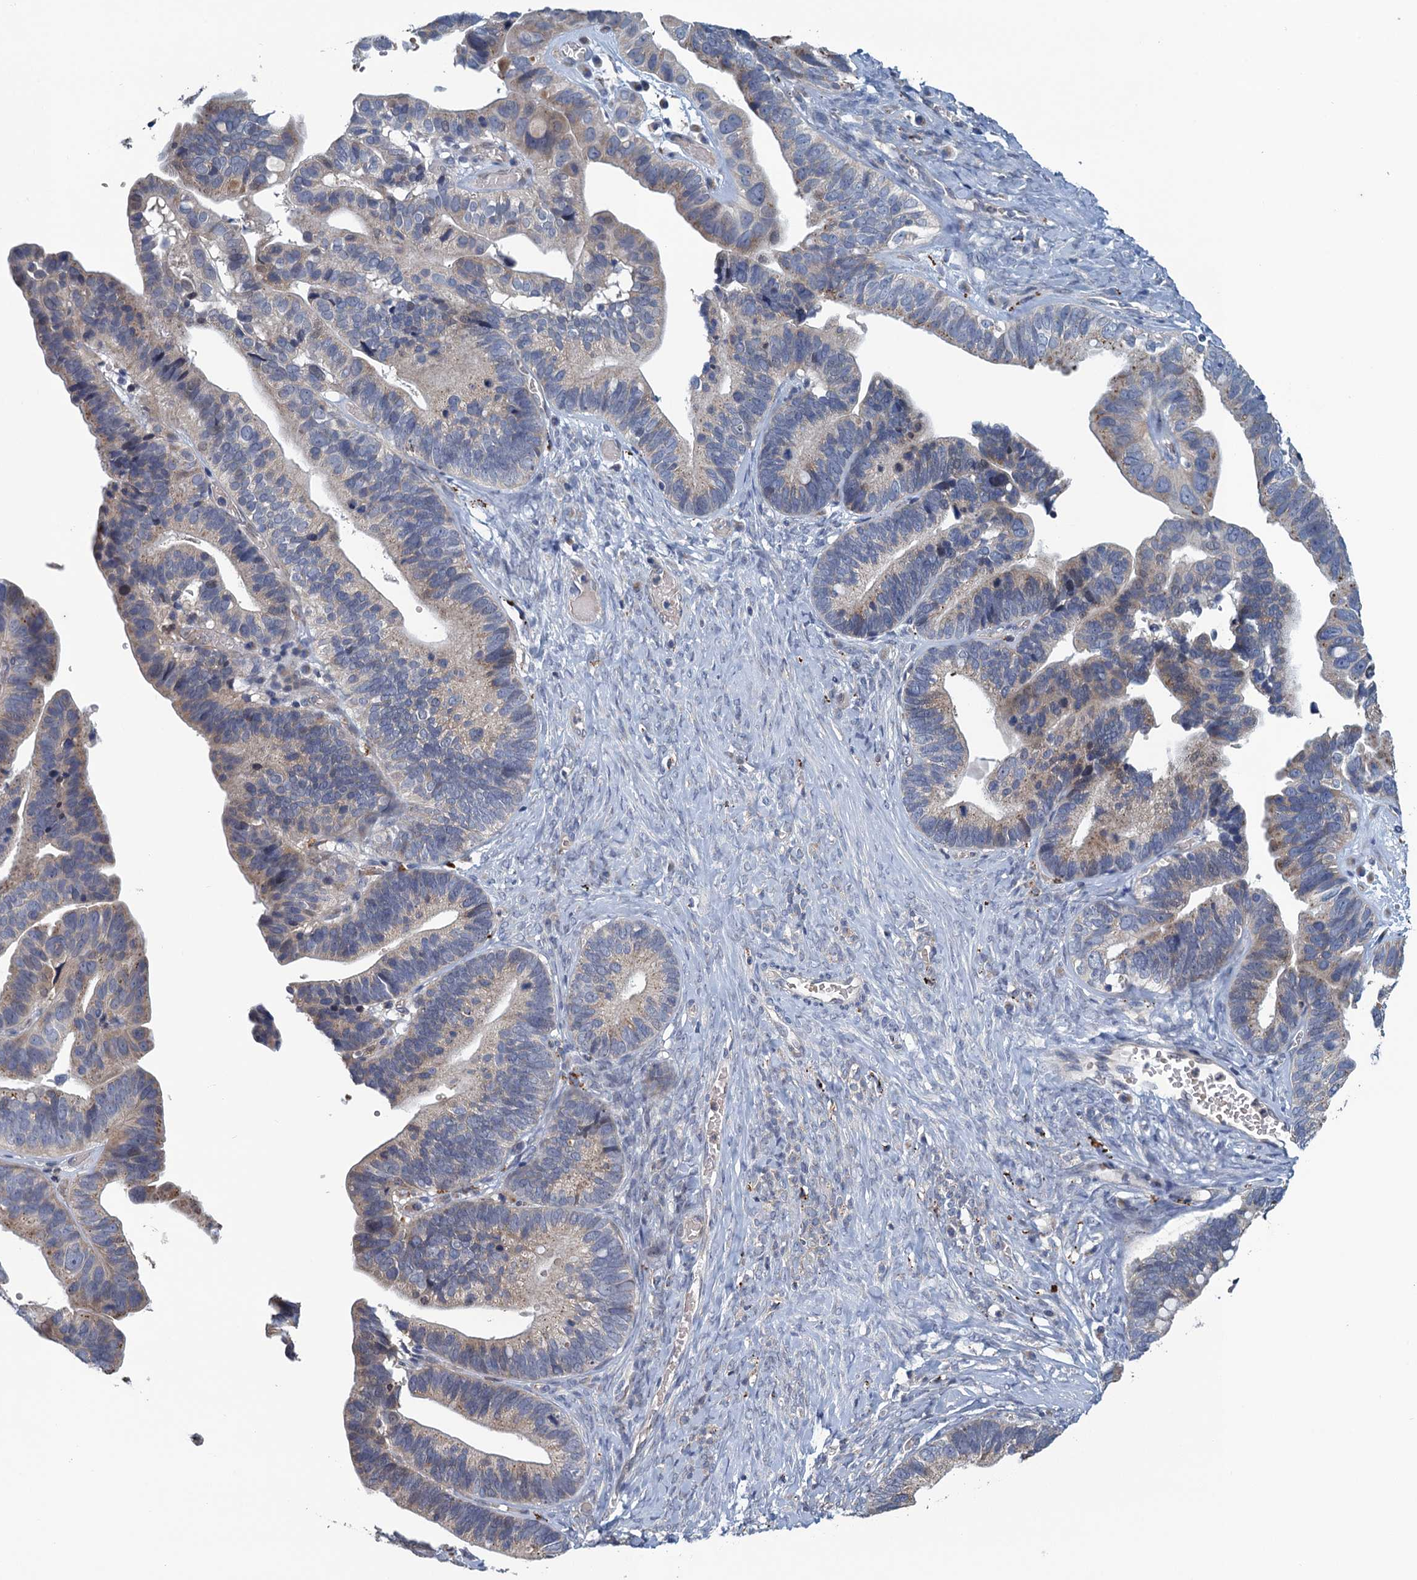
{"staining": {"intensity": "weak", "quantity": "<25%", "location": "cytoplasmic/membranous"}, "tissue": "ovarian cancer", "cell_type": "Tumor cells", "image_type": "cancer", "snomed": [{"axis": "morphology", "description": "Cystadenocarcinoma, serous, NOS"}, {"axis": "topography", "description": "Ovary"}], "caption": "A photomicrograph of ovarian cancer (serous cystadenocarcinoma) stained for a protein exhibits no brown staining in tumor cells.", "gene": "KBTBD8", "patient": {"sex": "female", "age": 56}}